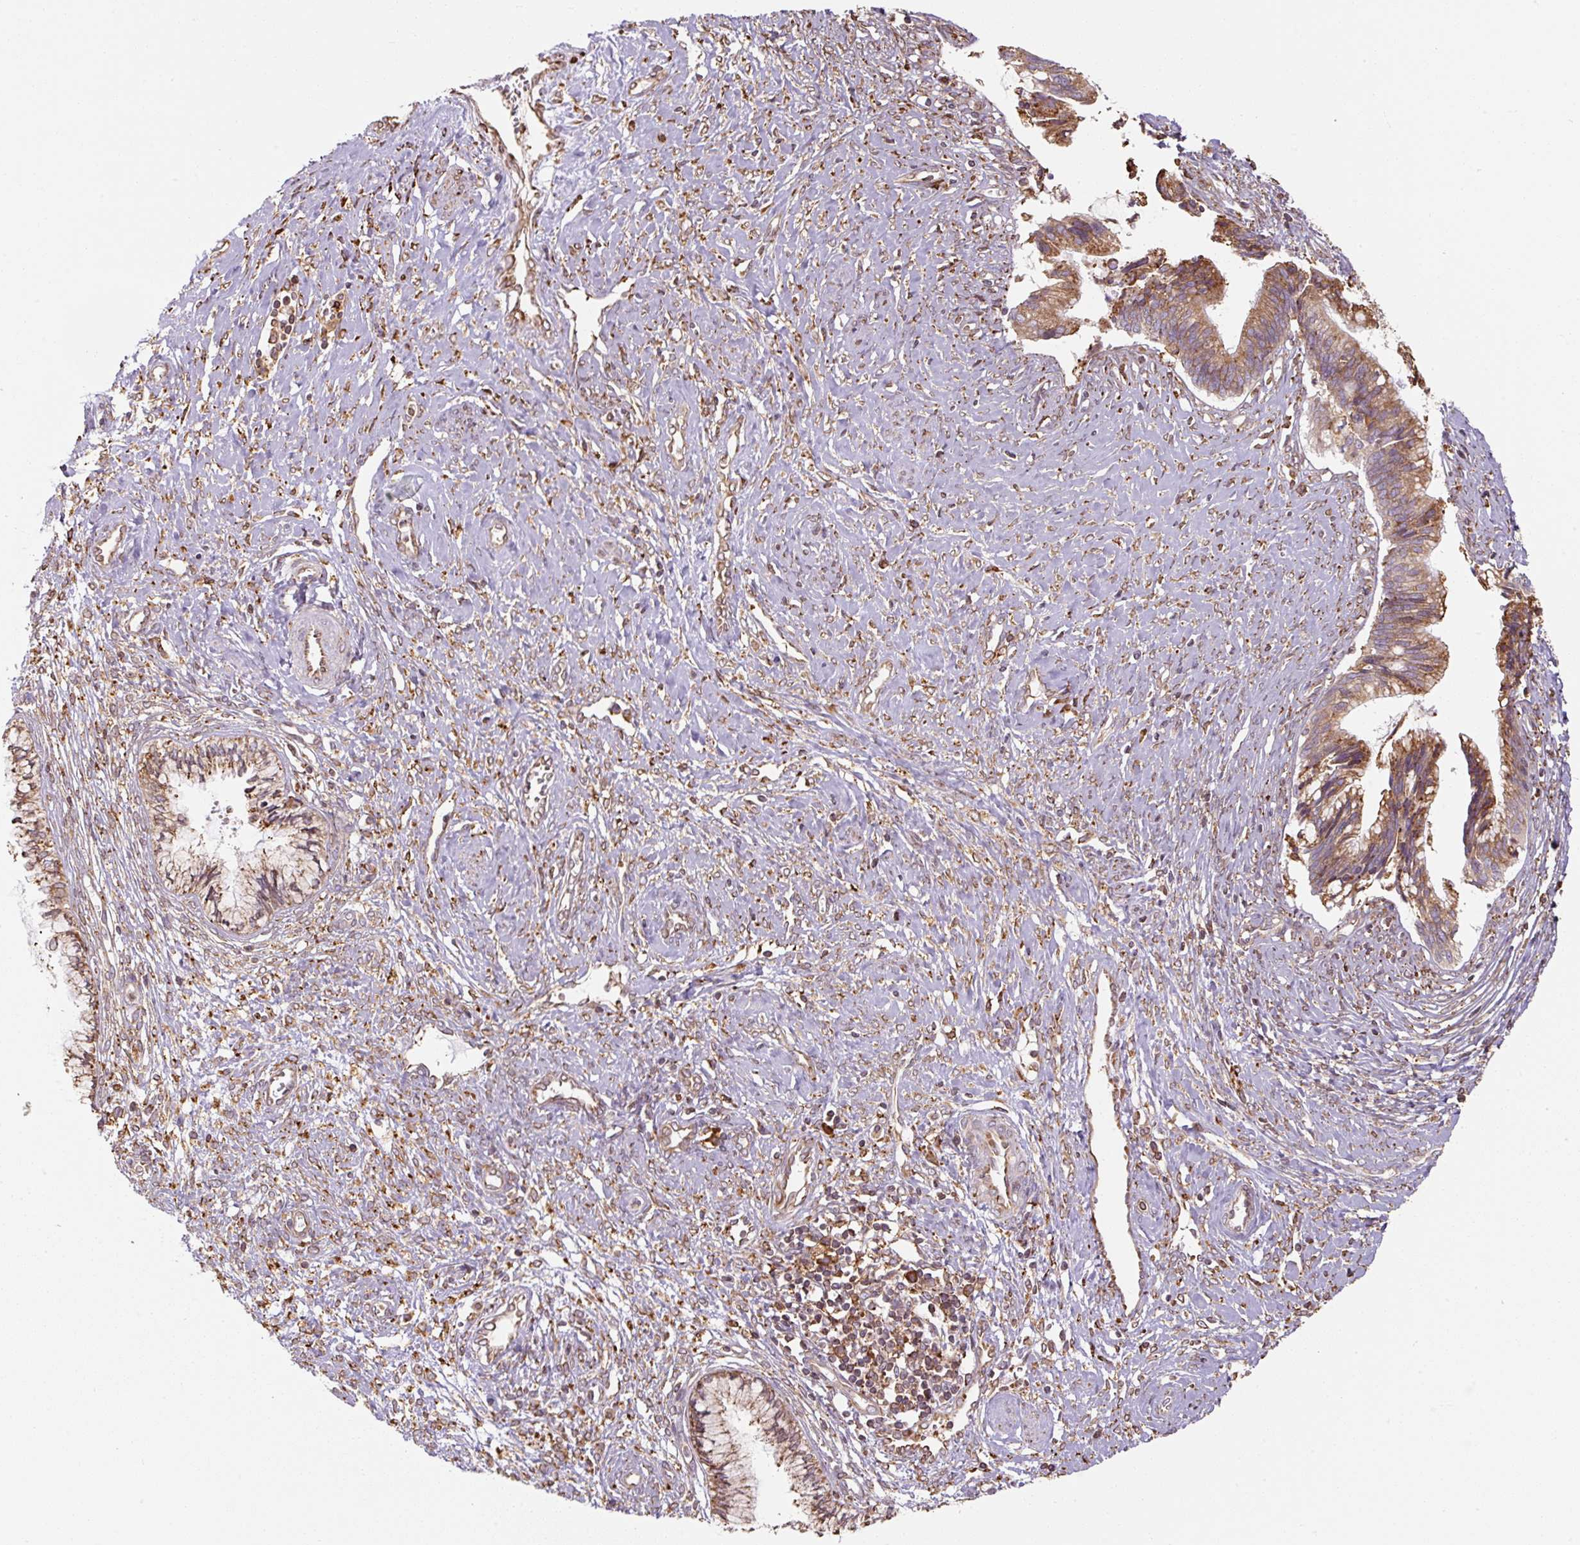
{"staining": {"intensity": "moderate", "quantity": ">75%", "location": "cytoplasmic/membranous"}, "tissue": "cervical cancer", "cell_type": "Tumor cells", "image_type": "cancer", "snomed": [{"axis": "morphology", "description": "Adenocarcinoma, NOS"}, {"axis": "topography", "description": "Cervix"}], "caption": "DAB immunohistochemical staining of adenocarcinoma (cervical) exhibits moderate cytoplasmic/membranous protein positivity in approximately >75% of tumor cells. (Brightfield microscopy of DAB IHC at high magnification).", "gene": "PRKCSH", "patient": {"sex": "female", "age": 44}}